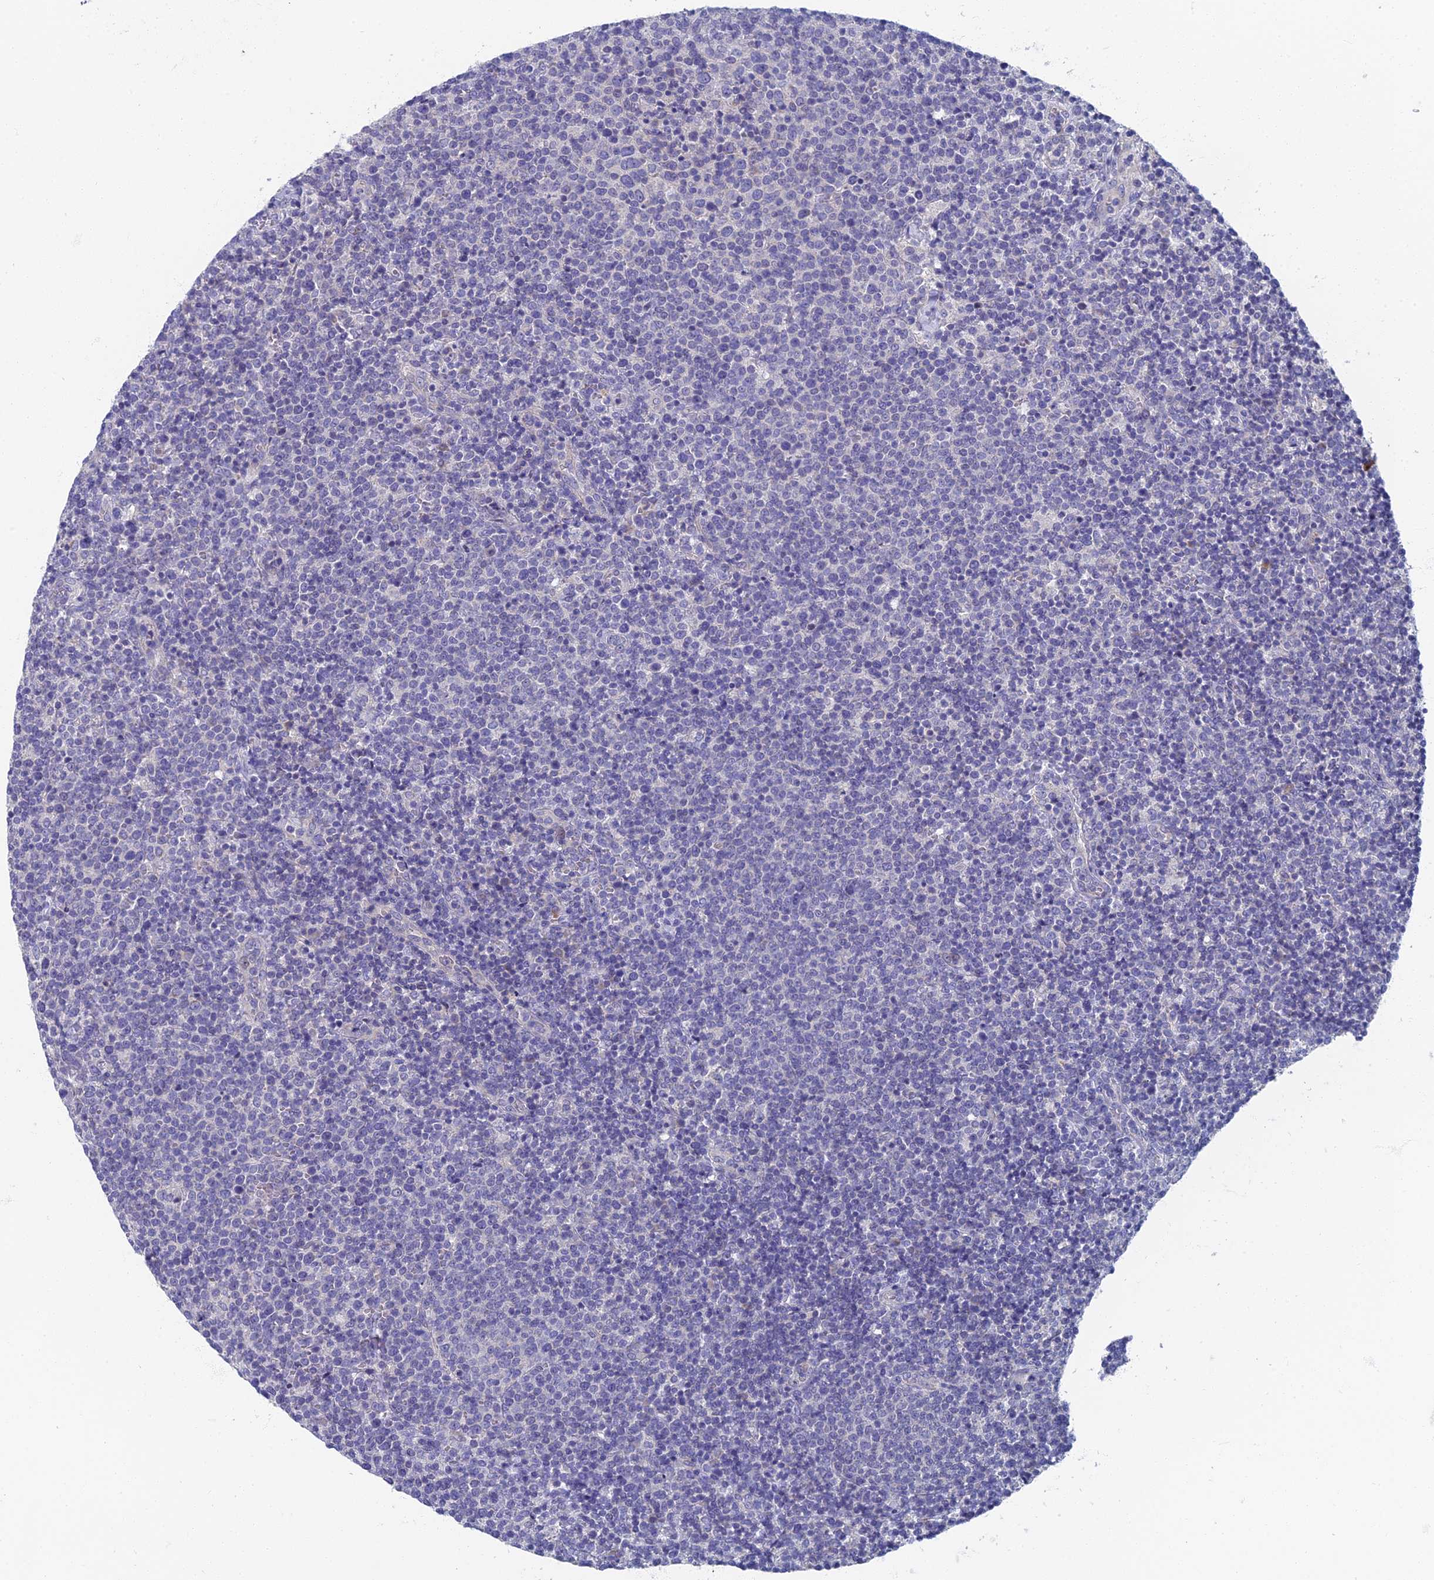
{"staining": {"intensity": "negative", "quantity": "none", "location": "none"}, "tissue": "lymphoma", "cell_type": "Tumor cells", "image_type": "cancer", "snomed": [{"axis": "morphology", "description": "Malignant lymphoma, non-Hodgkin's type, High grade"}, {"axis": "topography", "description": "Lymph node"}], "caption": "Immunohistochemistry (IHC) micrograph of neoplastic tissue: high-grade malignant lymphoma, non-Hodgkin's type stained with DAB (3,3'-diaminobenzidine) demonstrates no significant protein positivity in tumor cells.", "gene": "SPIN4", "patient": {"sex": "male", "age": 61}}